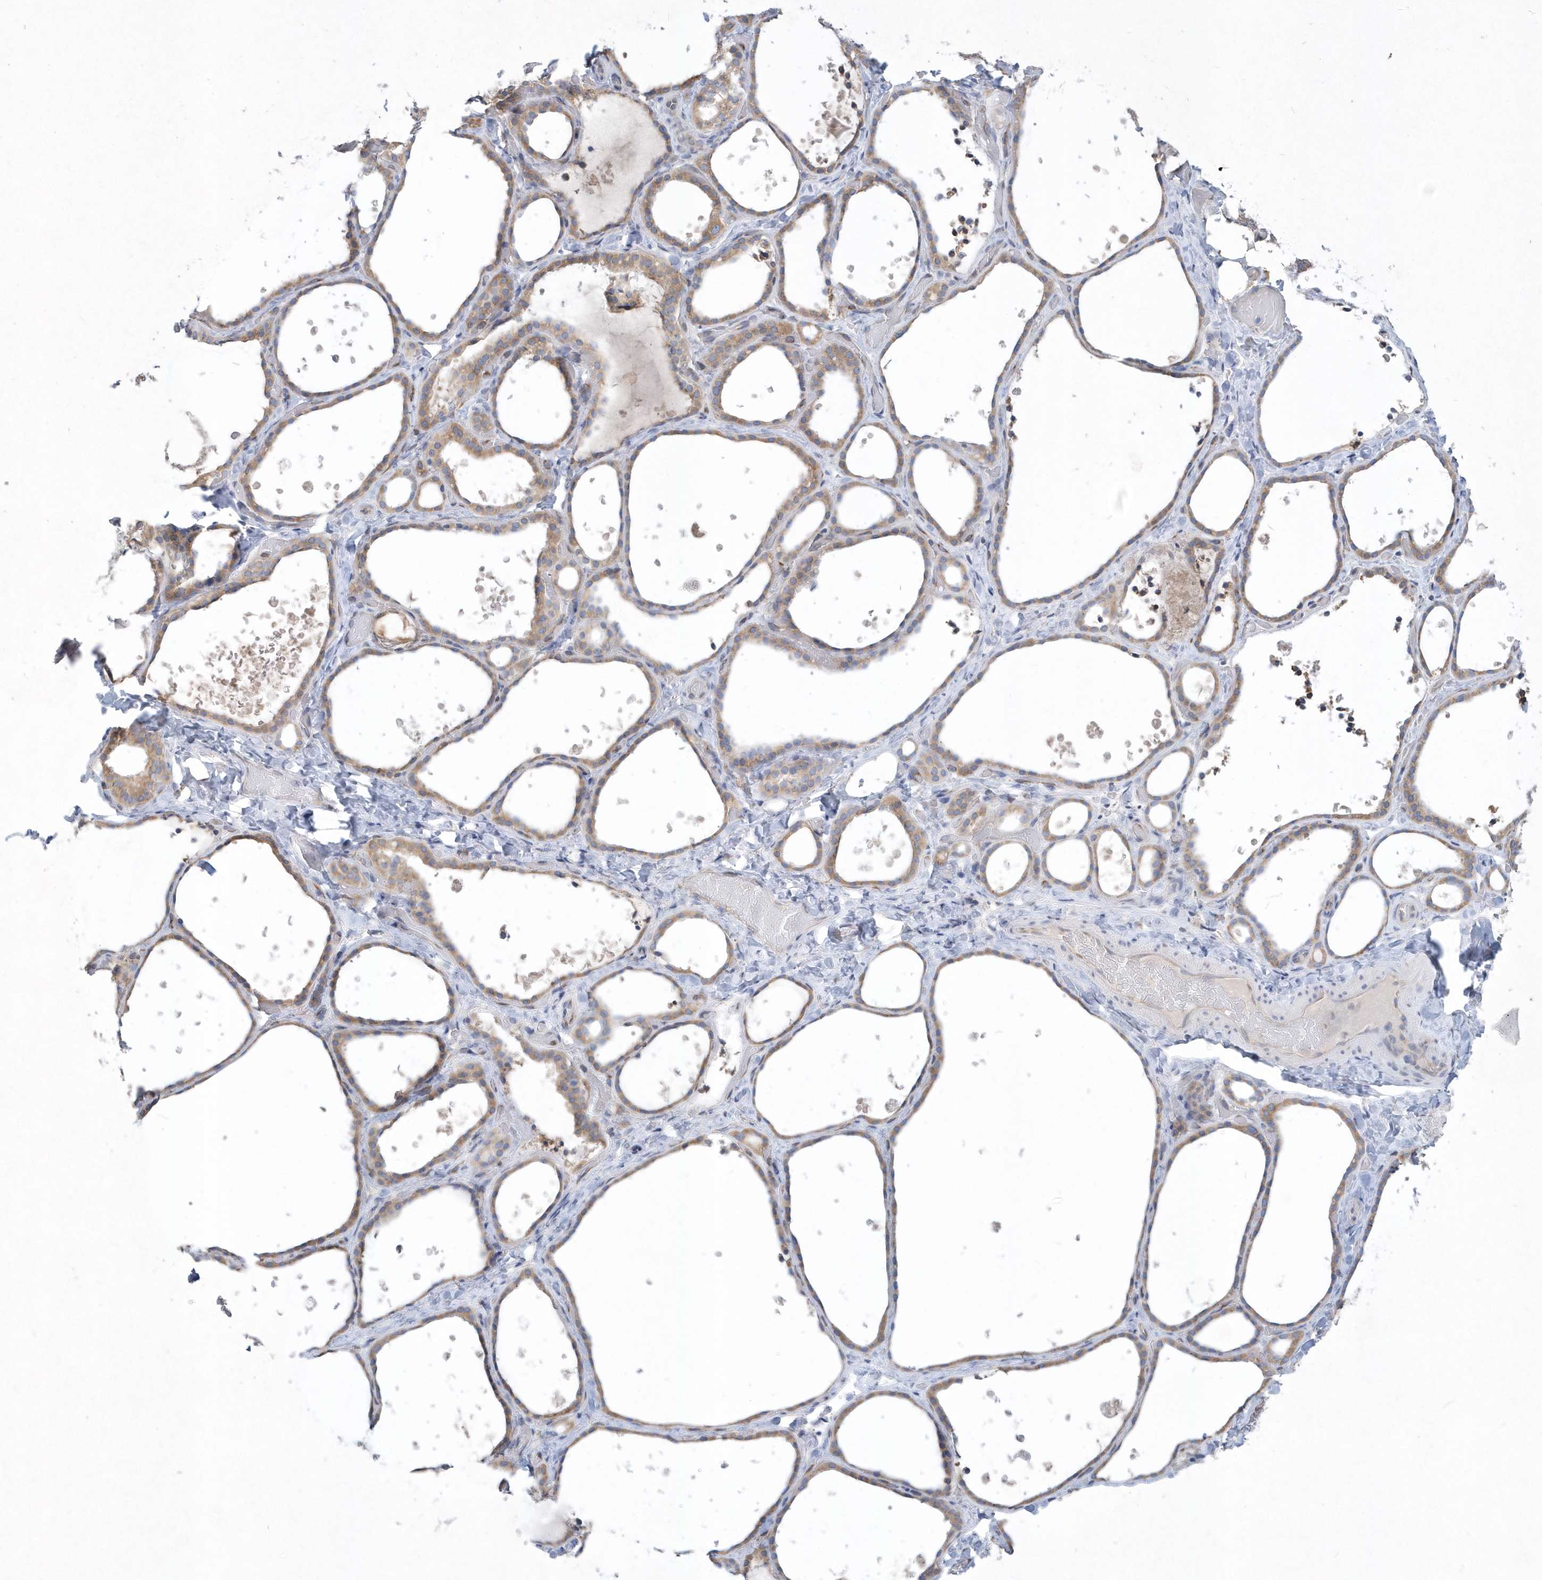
{"staining": {"intensity": "moderate", "quantity": ">75%", "location": "cytoplasmic/membranous"}, "tissue": "thyroid gland", "cell_type": "Glandular cells", "image_type": "normal", "snomed": [{"axis": "morphology", "description": "Normal tissue, NOS"}, {"axis": "topography", "description": "Thyroid gland"}], "caption": "Immunohistochemical staining of unremarkable thyroid gland displays medium levels of moderate cytoplasmic/membranous expression in about >75% of glandular cells. The staining was performed using DAB (3,3'-diaminobenzidine), with brown indicating positive protein expression. Nuclei are stained blue with hematoxylin.", "gene": "DGAT1", "patient": {"sex": "female", "age": 44}}